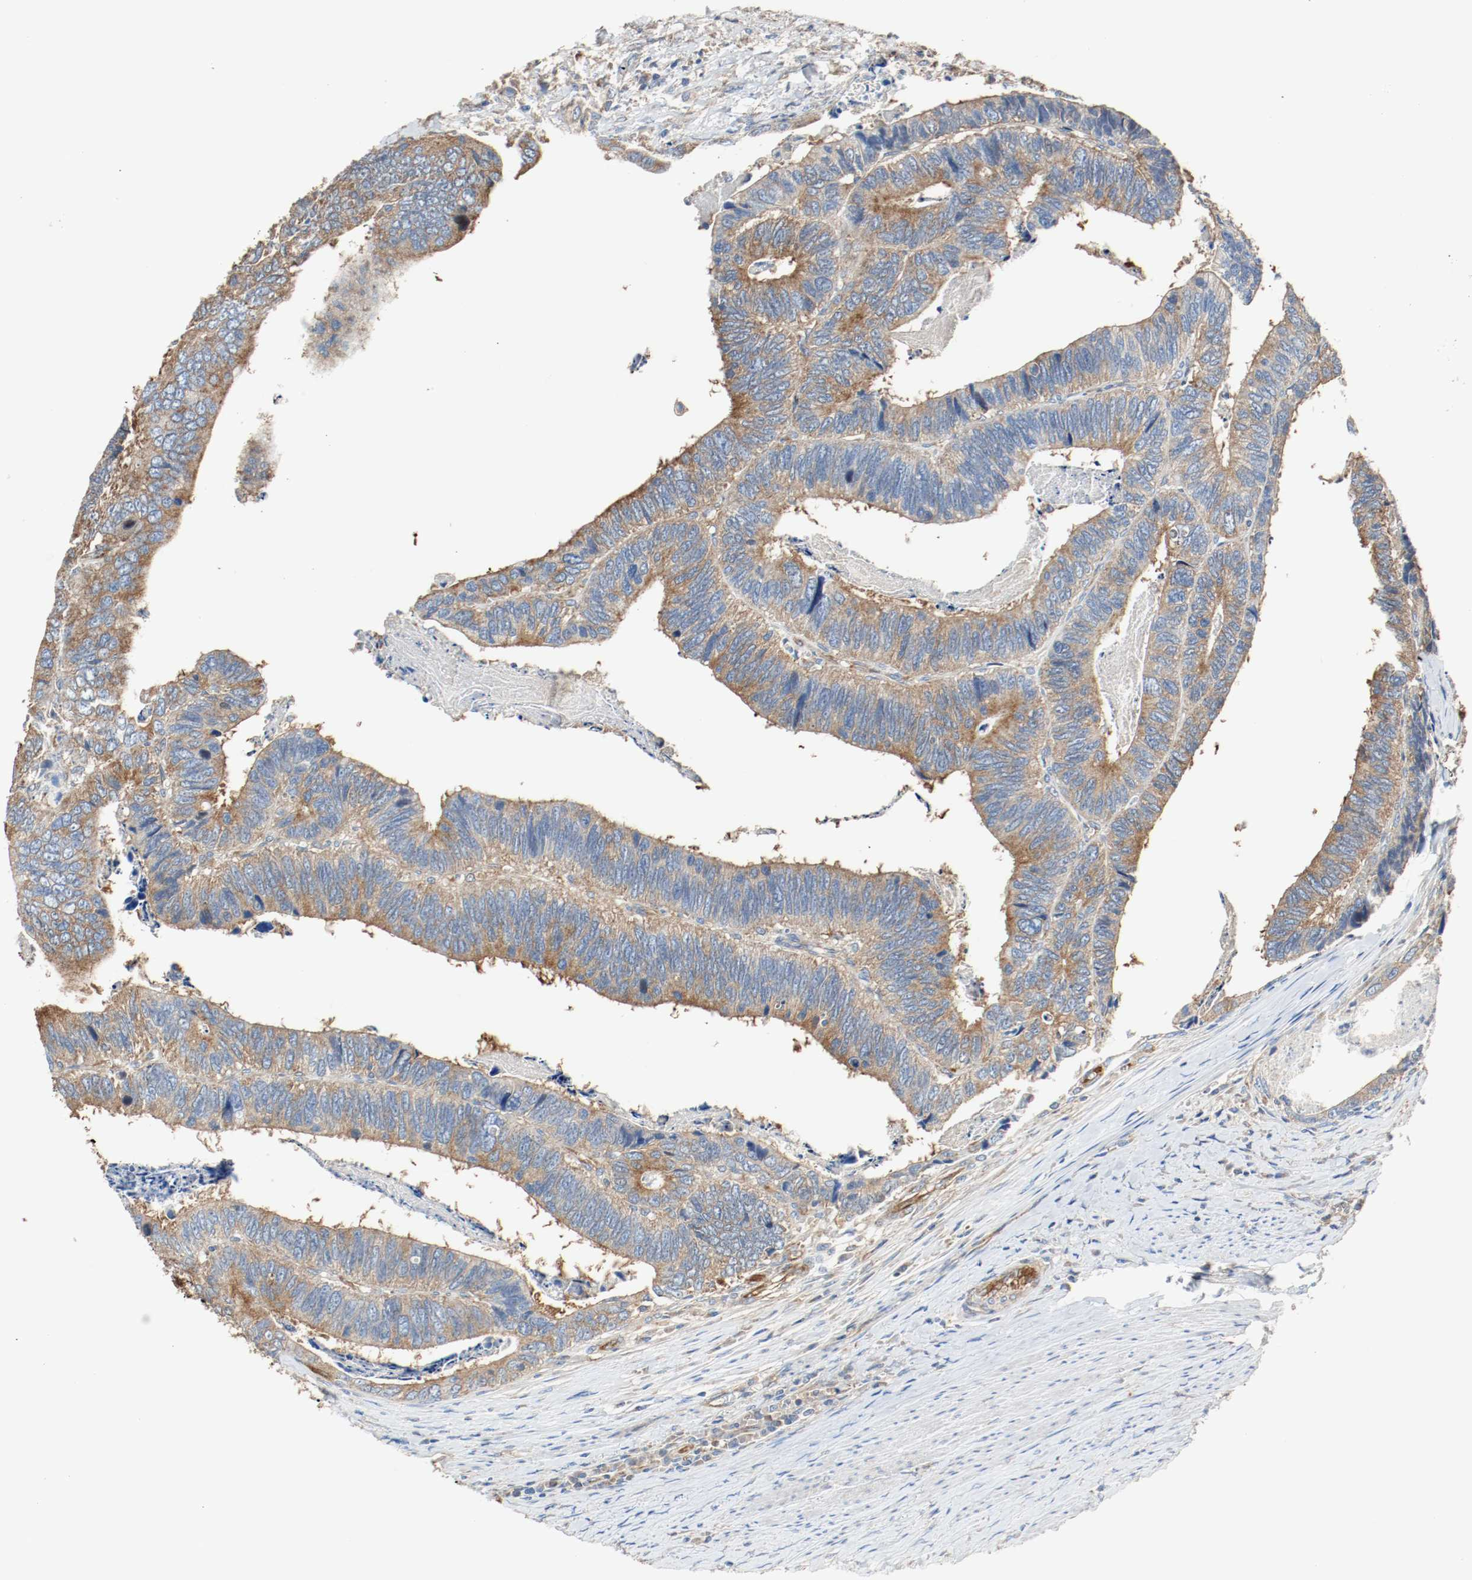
{"staining": {"intensity": "moderate", "quantity": ">75%", "location": "cytoplasmic/membranous"}, "tissue": "colorectal cancer", "cell_type": "Tumor cells", "image_type": "cancer", "snomed": [{"axis": "morphology", "description": "Adenocarcinoma, NOS"}, {"axis": "topography", "description": "Colon"}], "caption": "Colorectal cancer stained for a protein (brown) reveals moderate cytoplasmic/membranous positive positivity in about >75% of tumor cells.", "gene": "TUBA3D", "patient": {"sex": "male", "age": 72}}